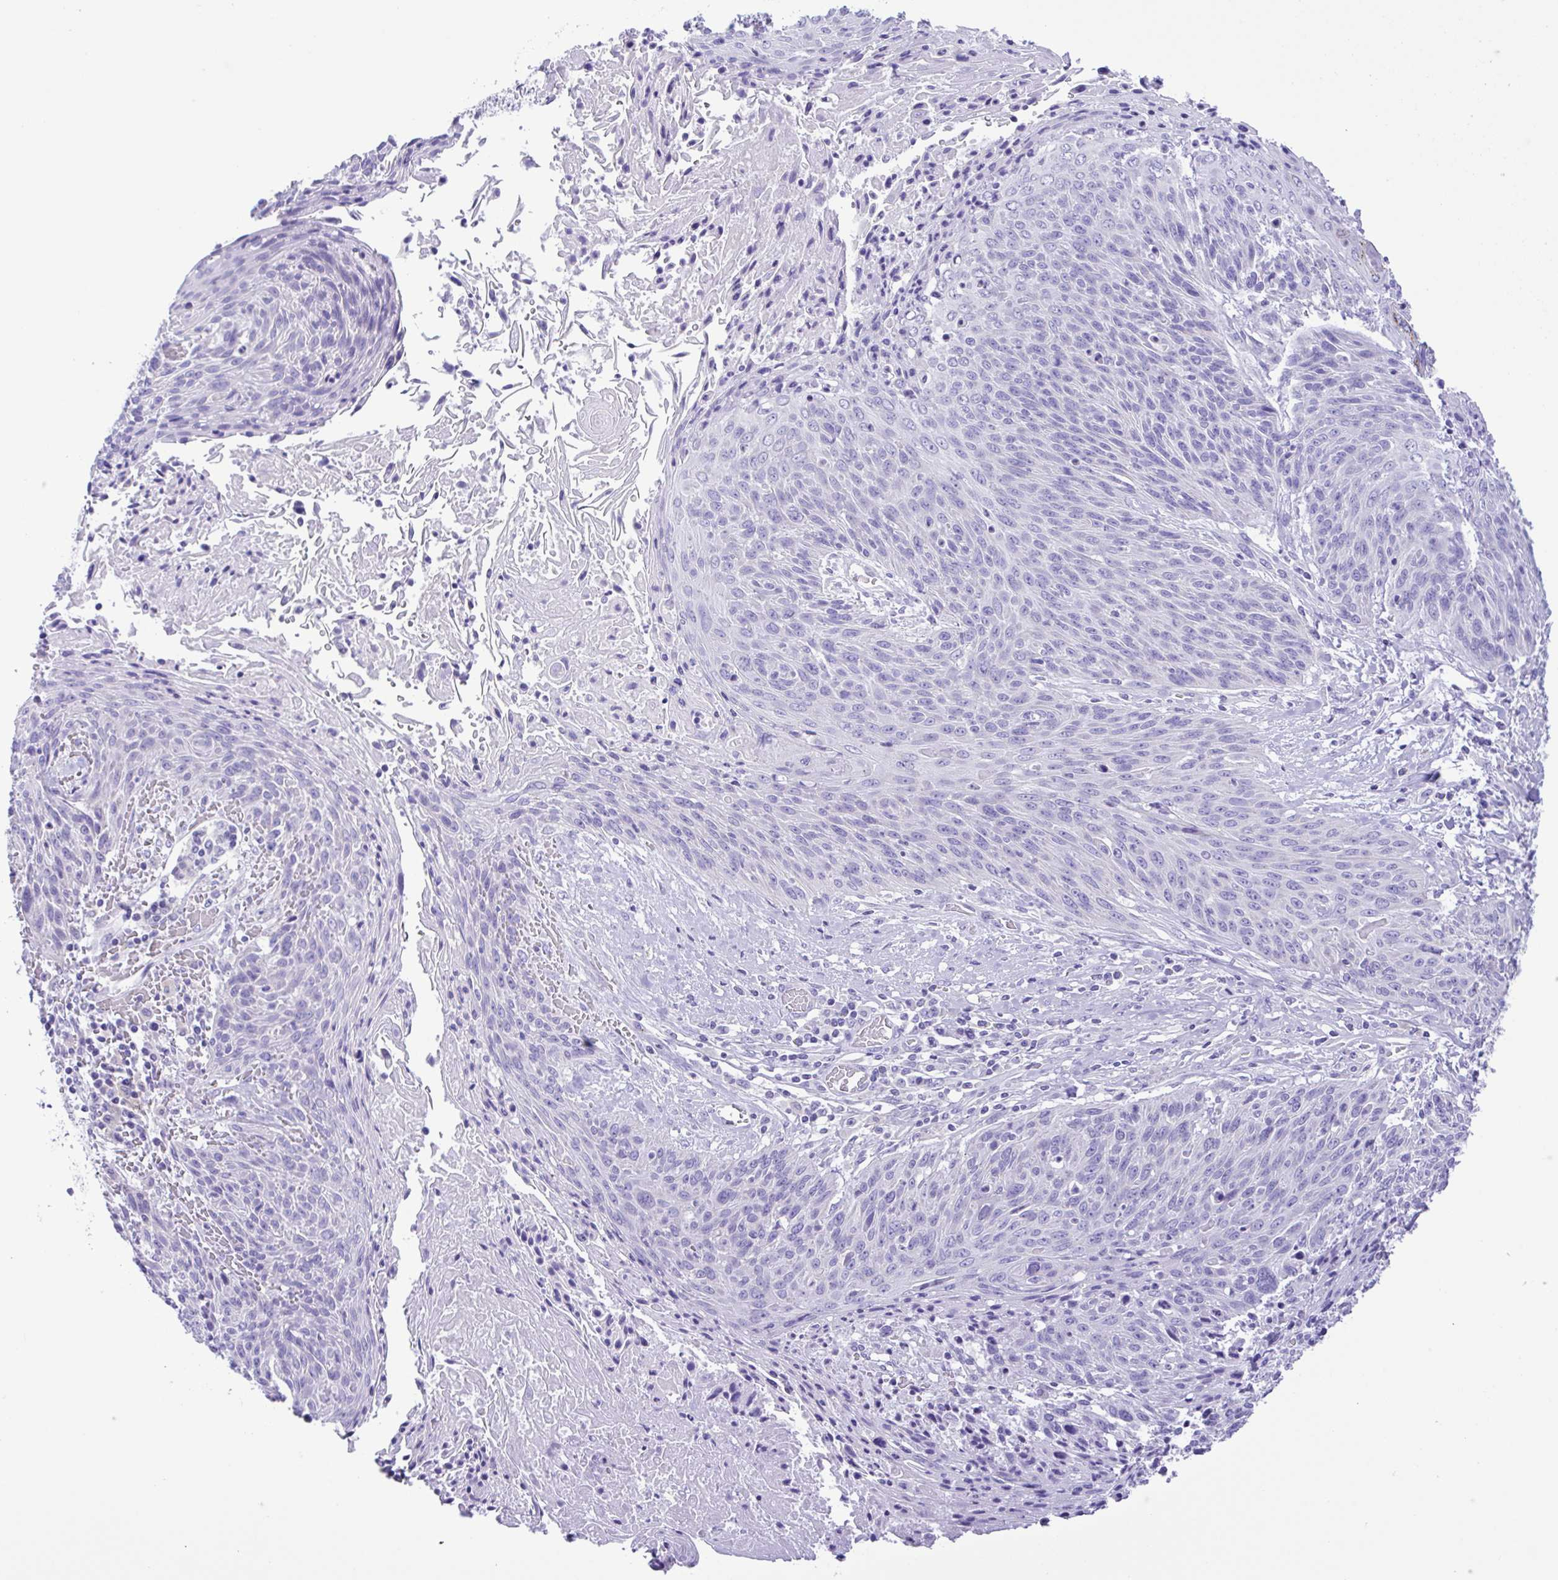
{"staining": {"intensity": "negative", "quantity": "none", "location": "none"}, "tissue": "cervical cancer", "cell_type": "Tumor cells", "image_type": "cancer", "snomed": [{"axis": "morphology", "description": "Squamous cell carcinoma, NOS"}, {"axis": "topography", "description": "Cervix"}], "caption": "DAB immunohistochemical staining of human cervical cancer displays no significant positivity in tumor cells. (Immunohistochemistry (ihc), brightfield microscopy, high magnification).", "gene": "CD72", "patient": {"sex": "female", "age": 45}}